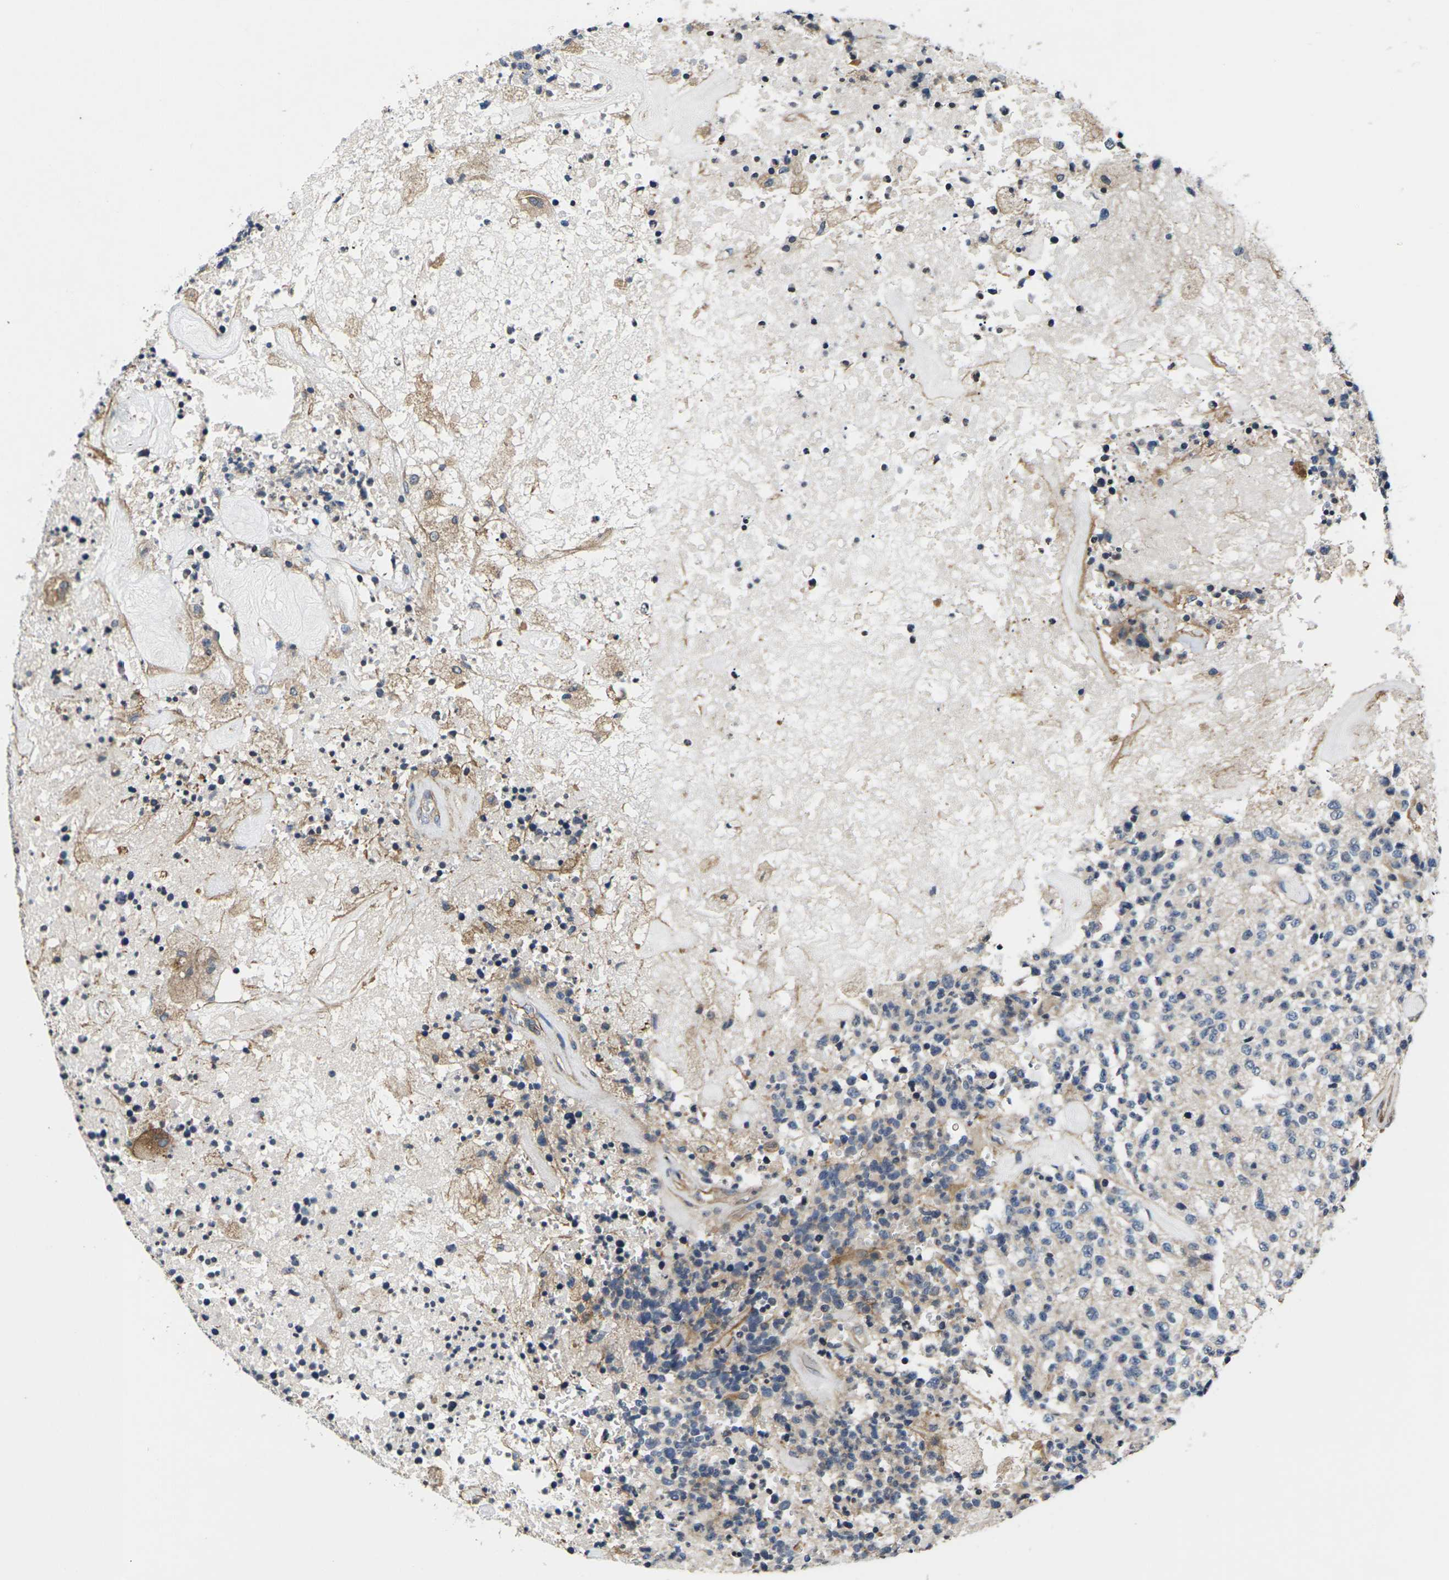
{"staining": {"intensity": "weak", "quantity": ">75%", "location": "cytoplasmic/membranous"}, "tissue": "glioma", "cell_type": "Tumor cells", "image_type": "cancer", "snomed": [{"axis": "morphology", "description": "Glioma, malignant, High grade"}, {"axis": "topography", "description": "pancreas cauda"}], "caption": "Immunohistochemical staining of glioma demonstrates weak cytoplasmic/membranous protein staining in about >75% of tumor cells.", "gene": "DKK2", "patient": {"sex": "male", "age": 60}}